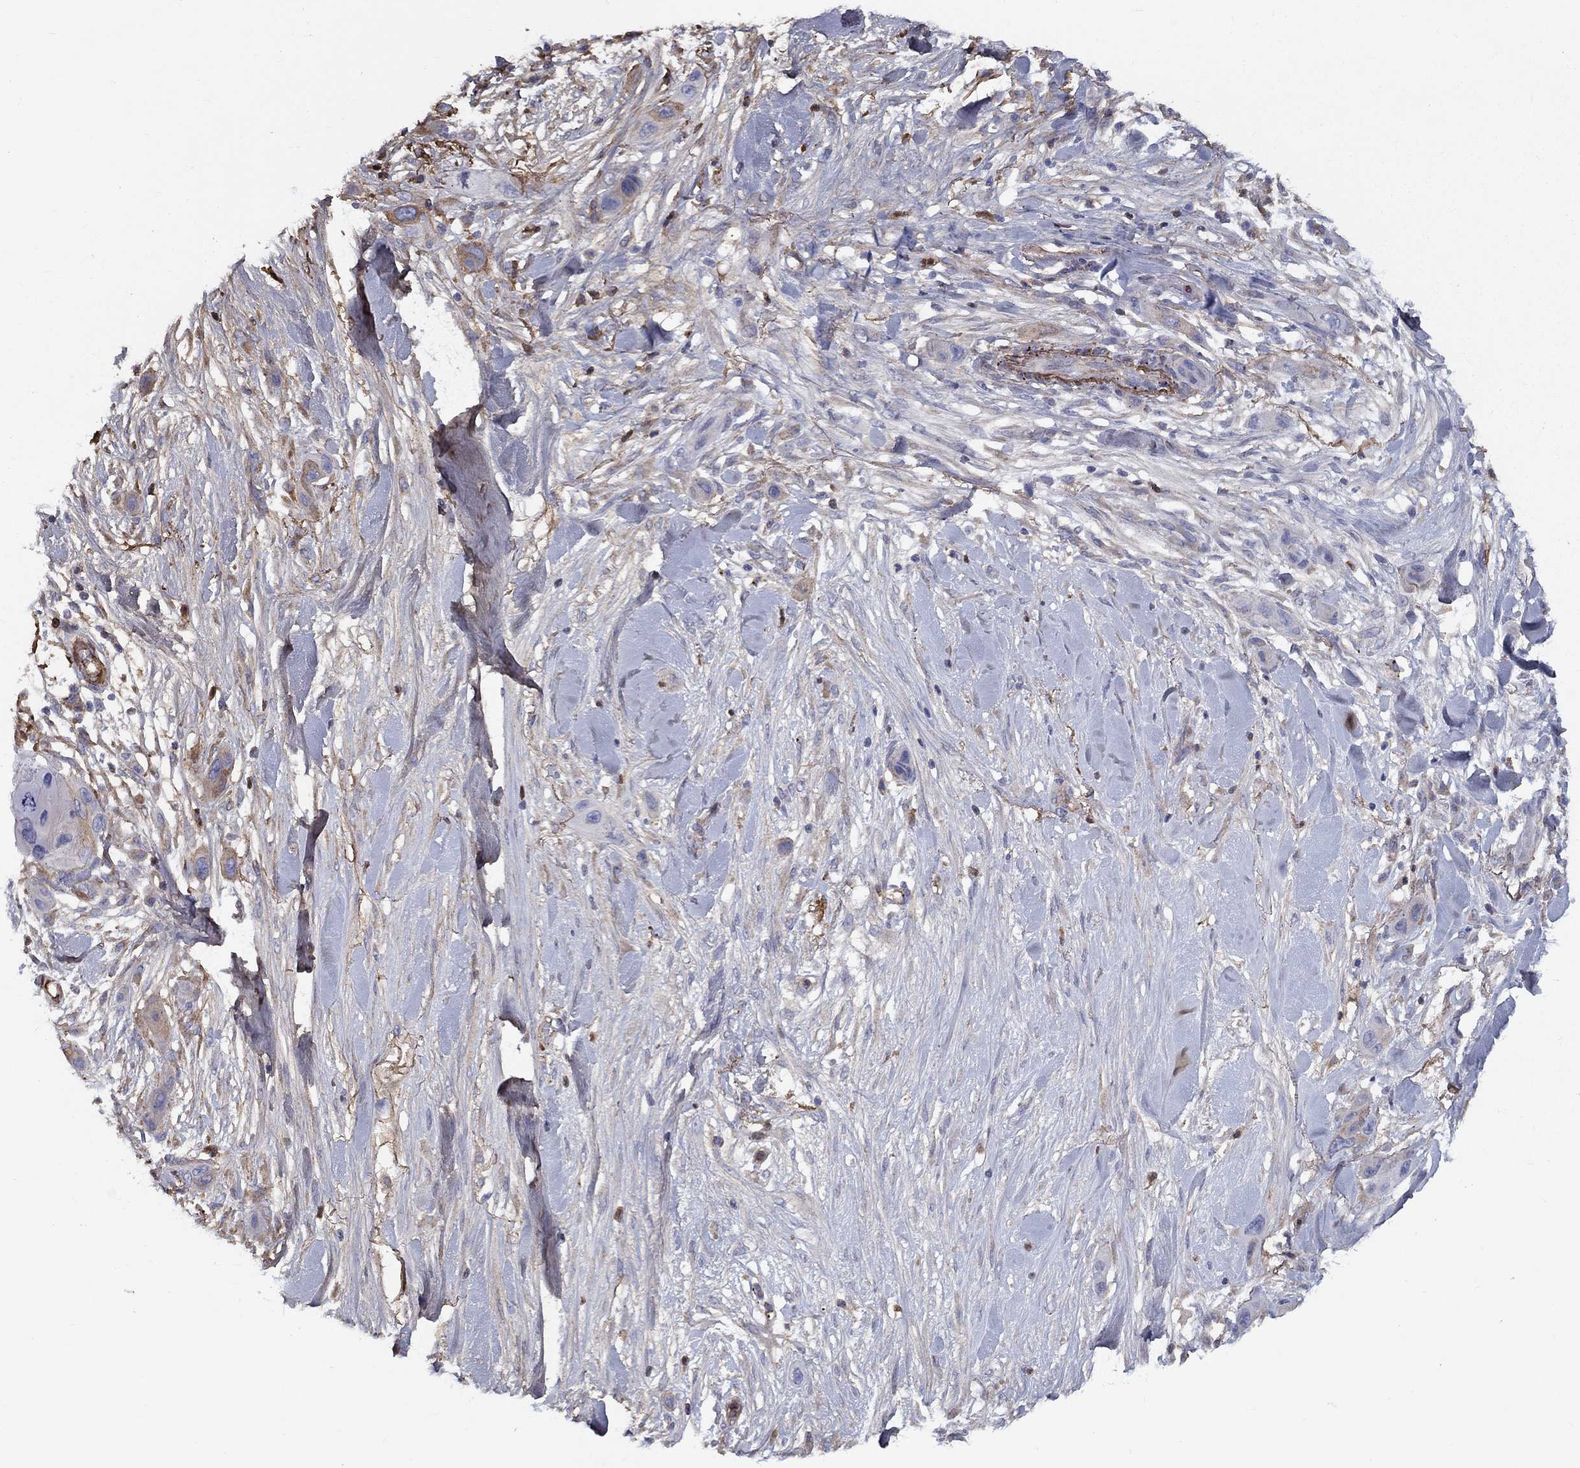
{"staining": {"intensity": "moderate", "quantity": "<25%", "location": "cytoplasmic/membranous"}, "tissue": "skin cancer", "cell_type": "Tumor cells", "image_type": "cancer", "snomed": [{"axis": "morphology", "description": "Squamous cell carcinoma, NOS"}, {"axis": "topography", "description": "Skin"}], "caption": "High-magnification brightfield microscopy of skin squamous cell carcinoma stained with DAB (3,3'-diaminobenzidine) (brown) and counterstained with hematoxylin (blue). tumor cells exhibit moderate cytoplasmic/membranous staining is appreciated in approximately<25% of cells.", "gene": "EPDR1", "patient": {"sex": "male", "age": 79}}